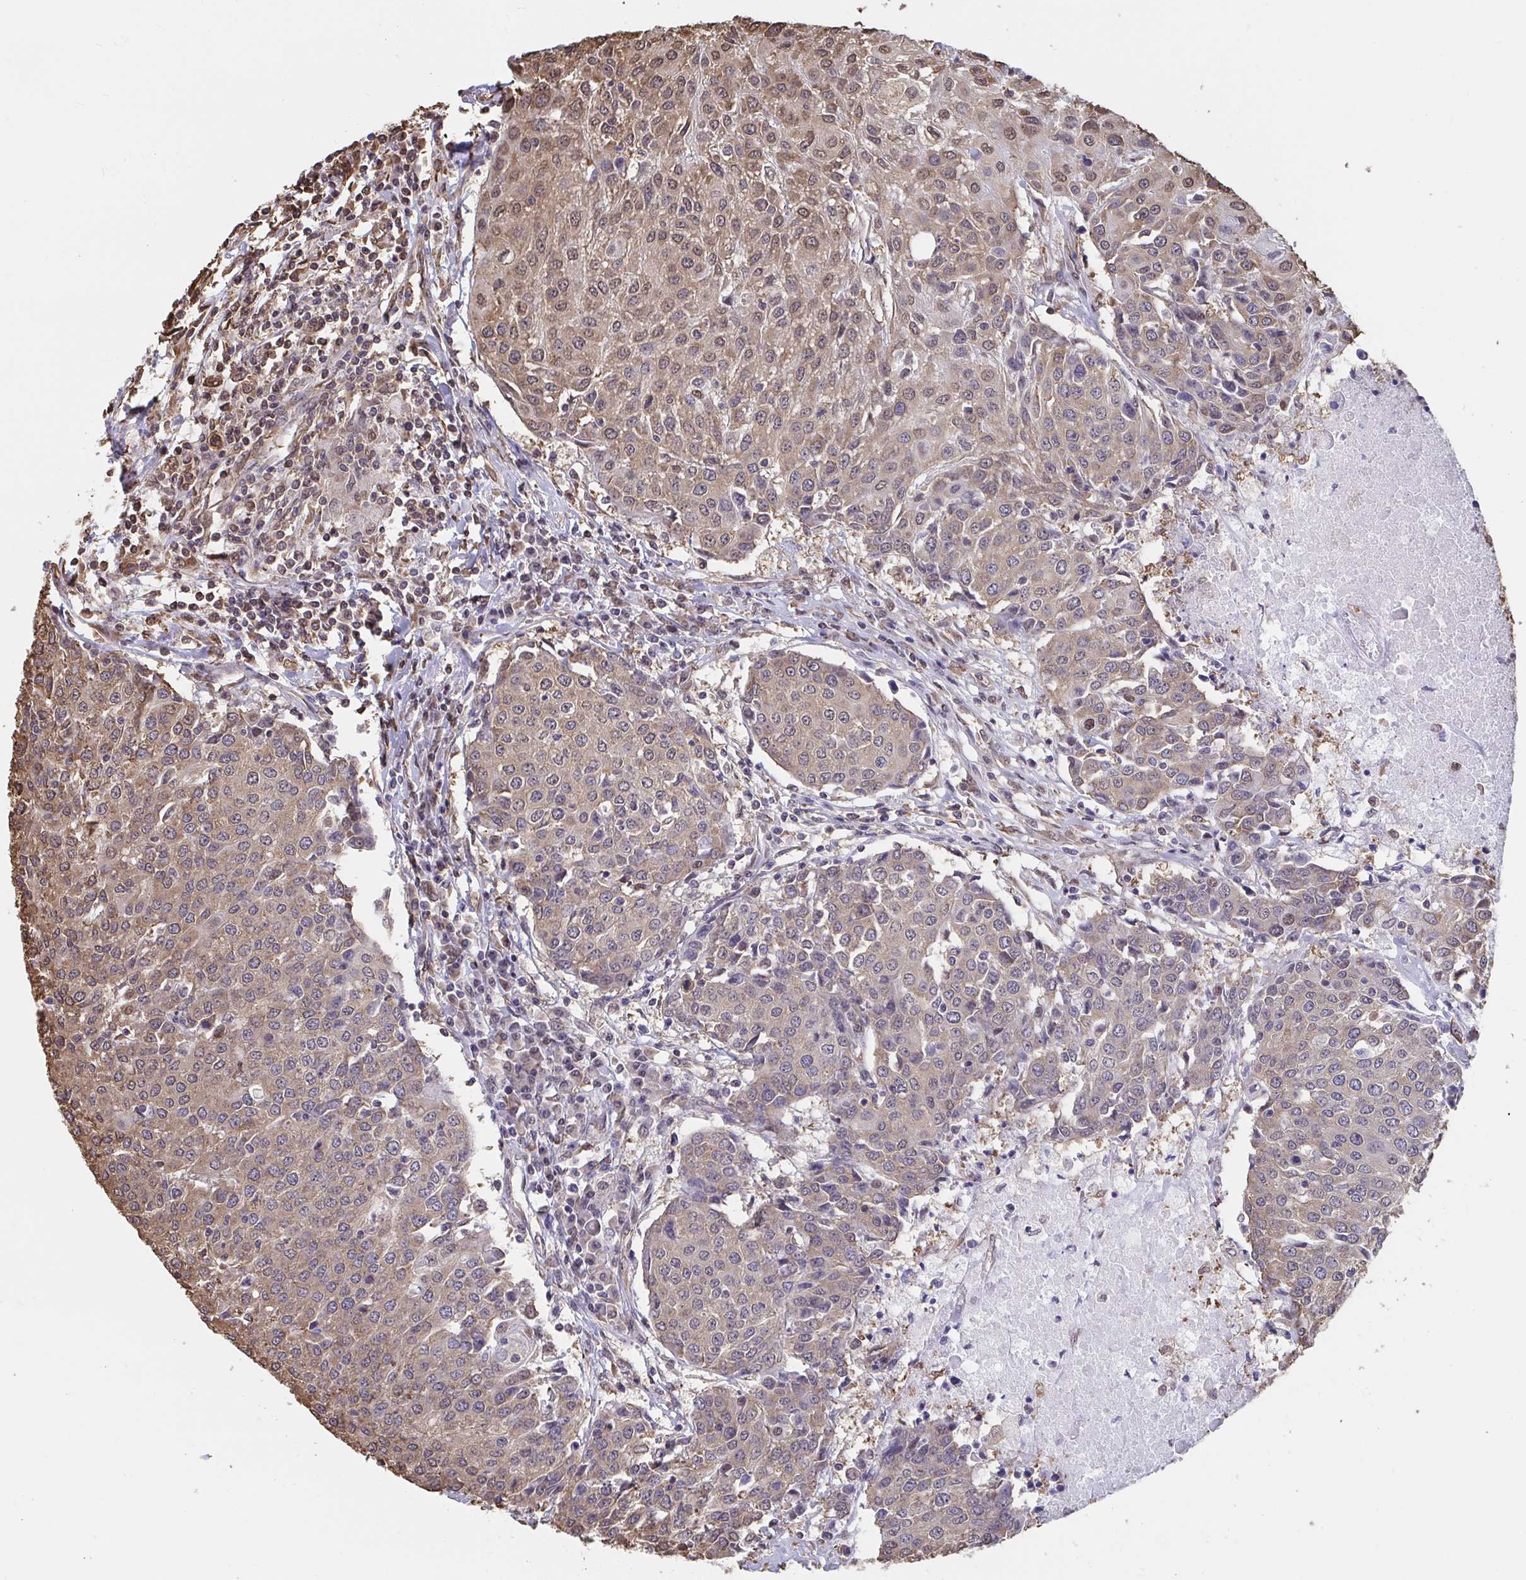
{"staining": {"intensity": "moderate", "quantity": ">75%", "location": "cytoplasmic/membranous"}, "tissue": "urothelial cancer", "cell_type": "Tumor cells", "image_type": "cancer", "snomed": [{"axis": "morphology", "description": "Urothelial carcinoma, High grade"}, {"axis": "topography", "description": "Urinary bladder"}], "caption": "Protein staining of urothelial cancer tissue shows moderate cytoplasmic/membranous positivity in about >75% of tumor cells. The staining was performed using DAB (3,3'-diaminobenzidine), with brown indicating positive protein expression. Nuclei are stained blue with hematoxylin.", "gene": "SYNCRIP", "patient": {"sex": "female", "age": 85}}